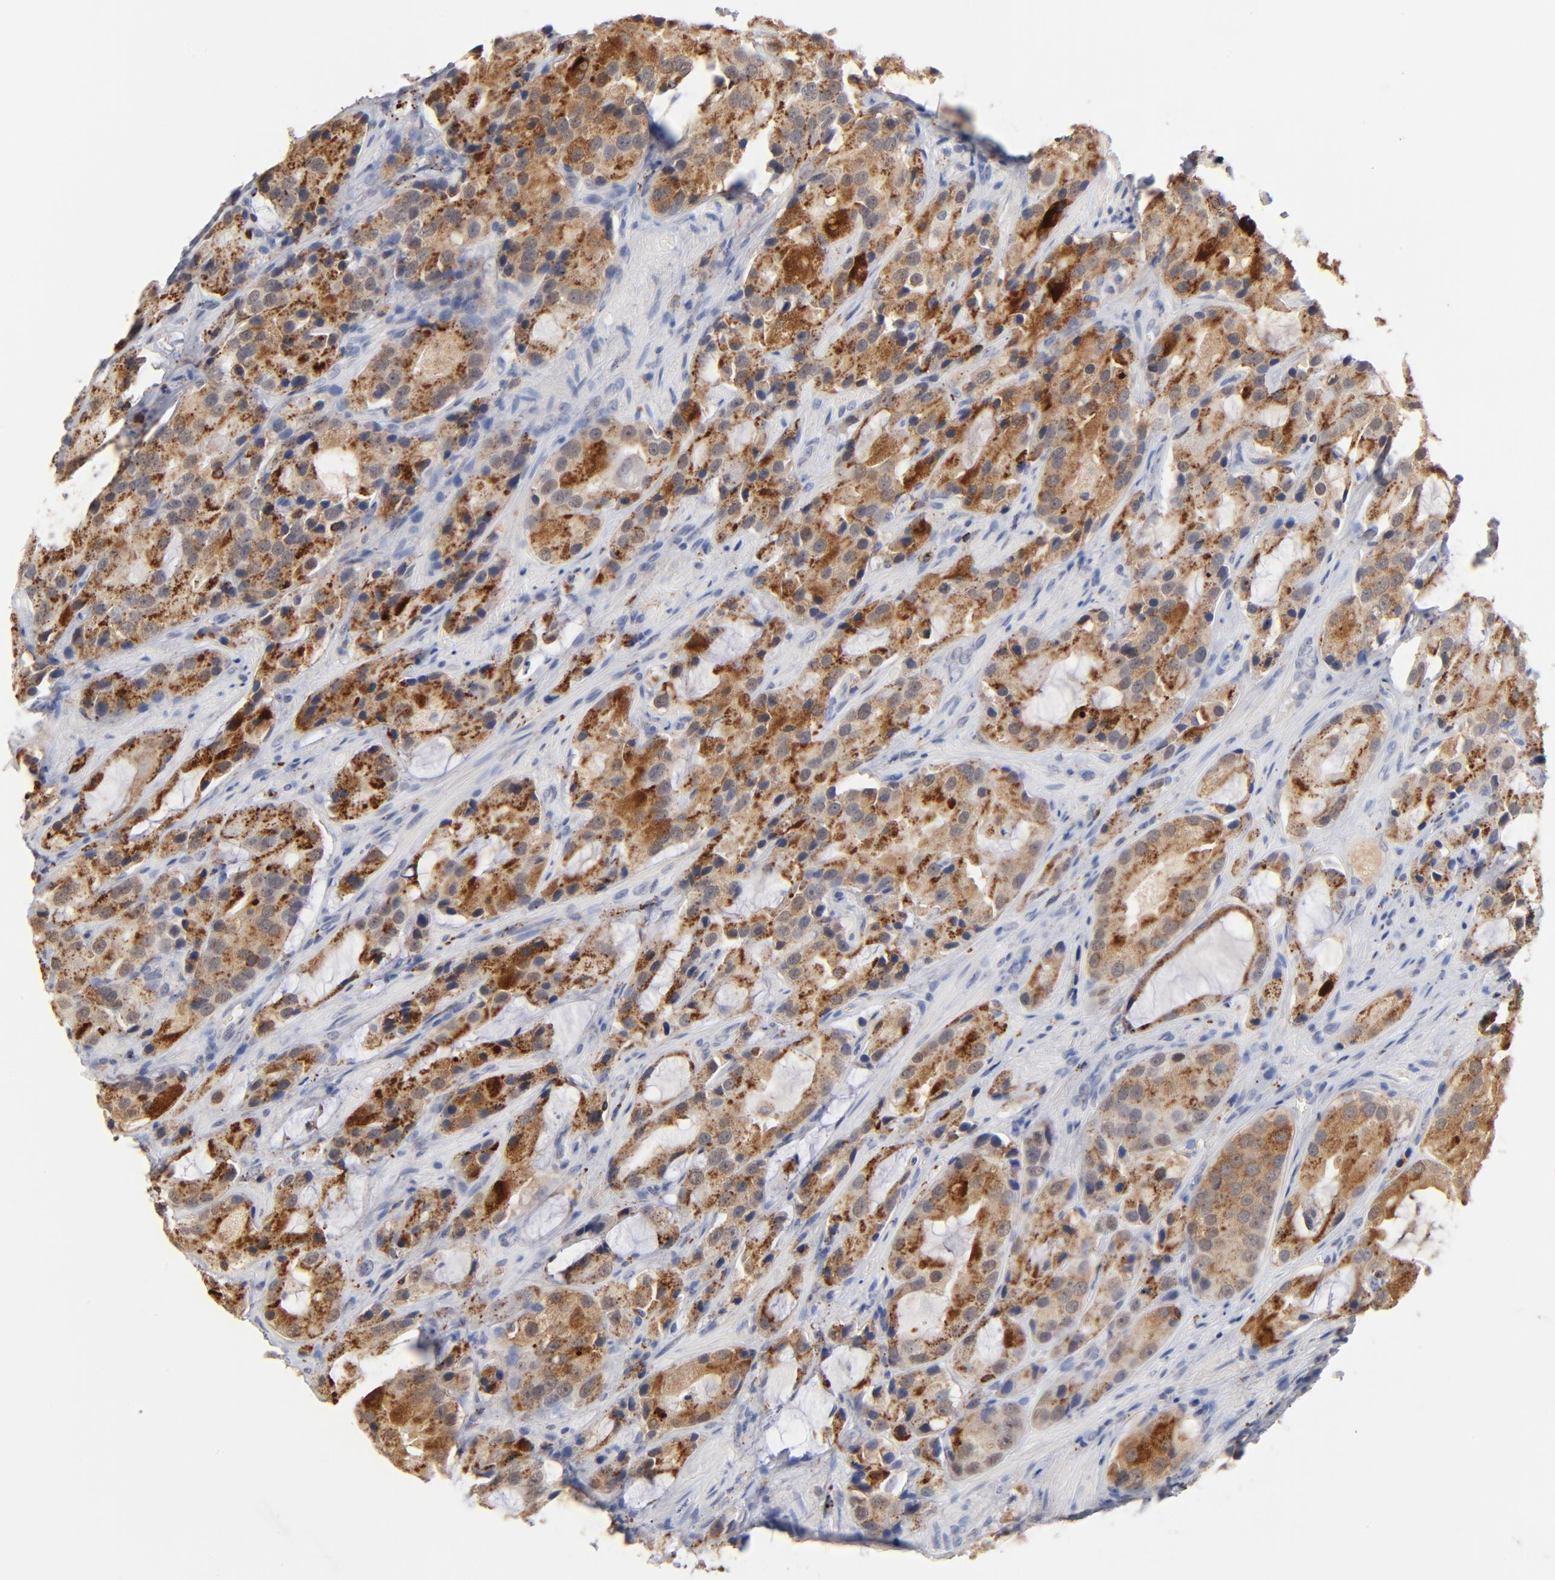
{"staining": {"intensity": "strong", "quantity": ">75%", "location": "cytoplasmic/membranous"}, "tissue": "prostate cancer", "cell_type": "Tumor cells", "image_type": "cancer", "snomed": [{"axis": "morphology", "description": "Adenocarcinoma, High grade"}, {"axis": "topography", "description": "Prostate"}], "caption": "DAB (3,3'-diaminobenzidine) immunohistochemical staining of prostate cancer exhibits strong cytoplasmic/membranous protein staining in approximately >75% of tumor cells.", "gene": "LTBP2", "patient": {"sex": "male", "age": 70}}